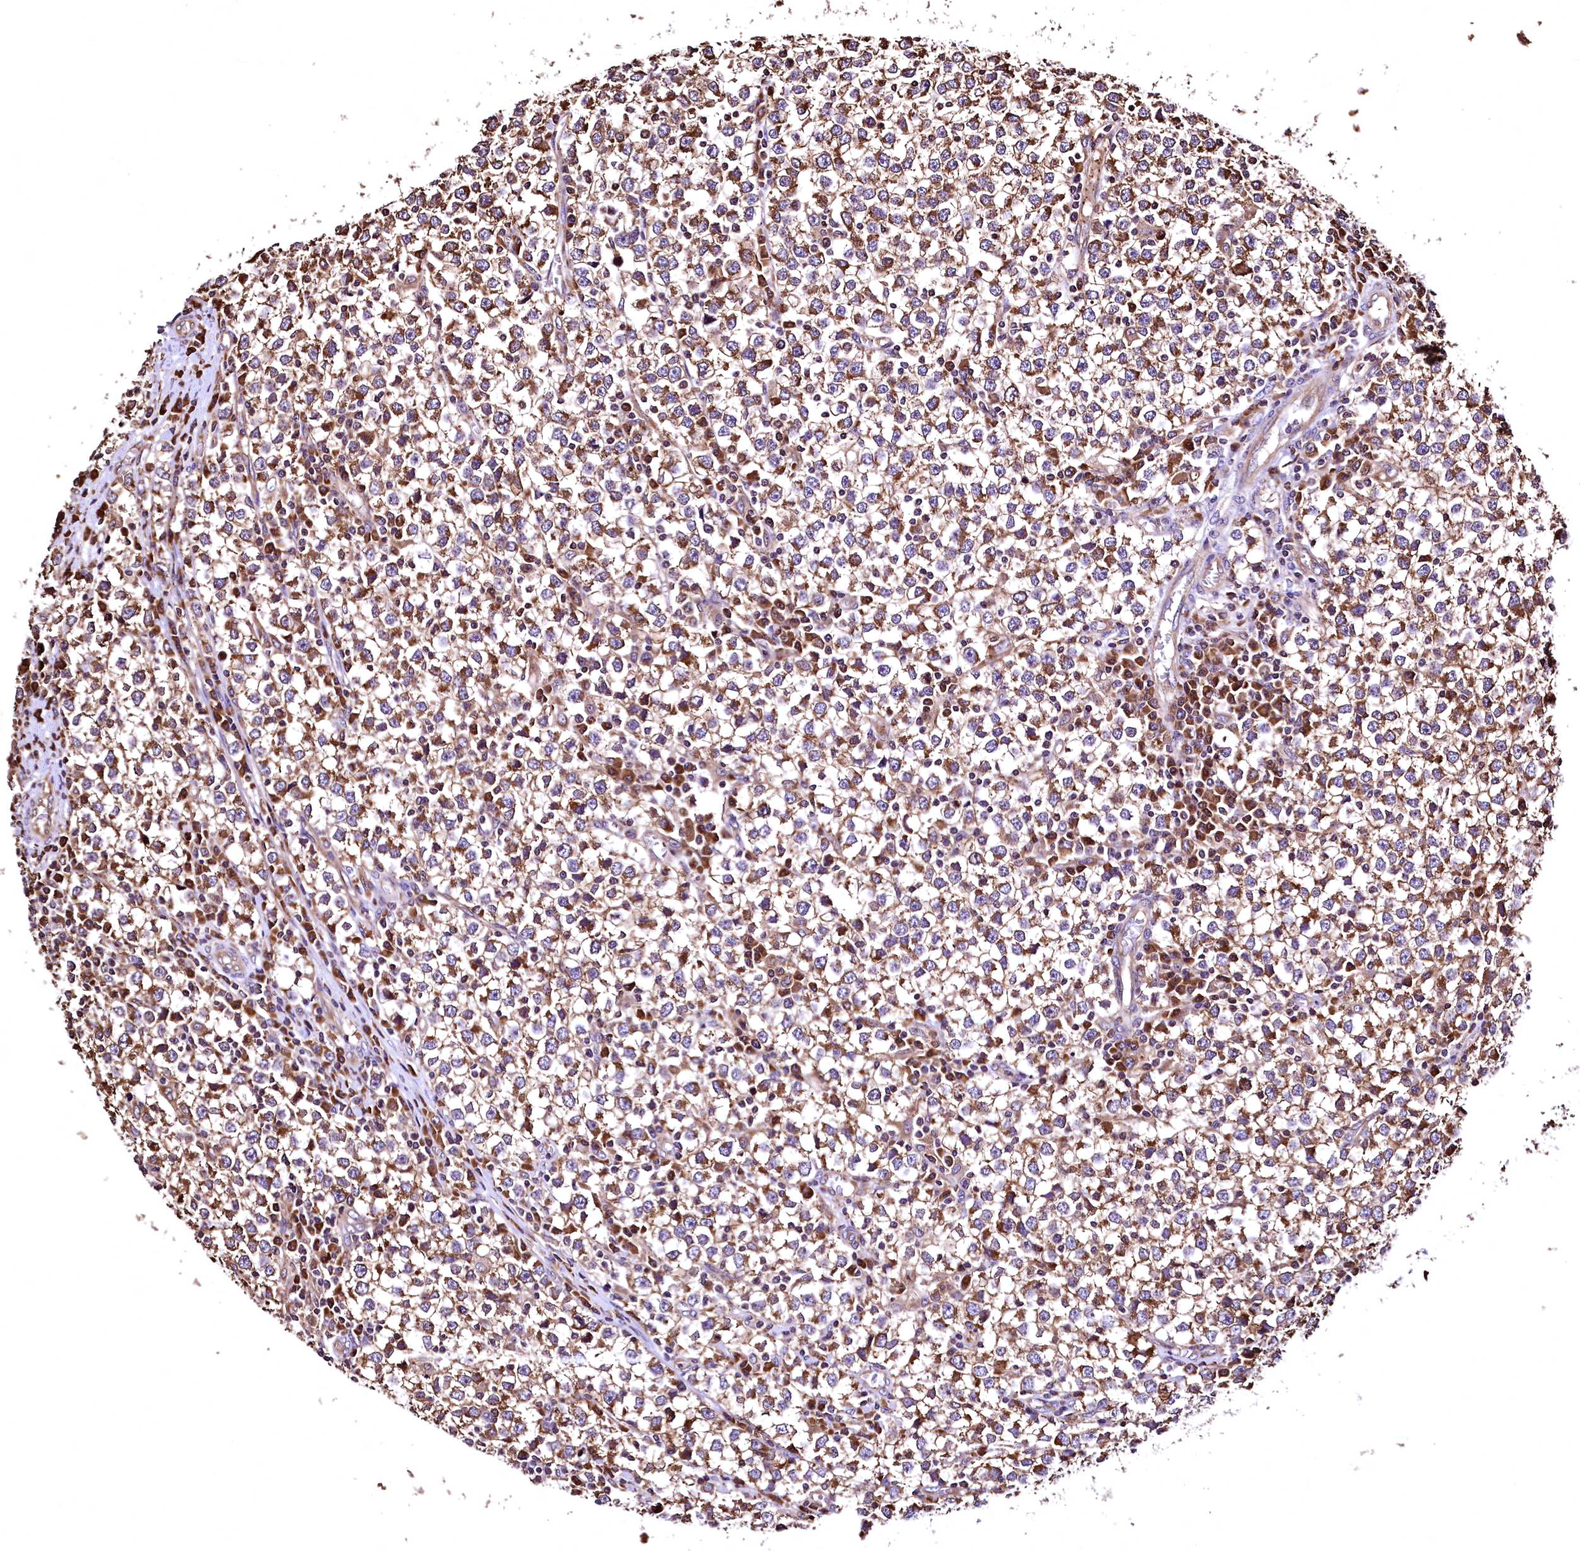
{"staining": {"intensity": "strong", "quantity": ">75%", "location": "cytoplasmic/membranous"}, "tissue": "testis cancer", "cell_type": "Tumor cells", "image_type": "cancer", "snomed": [{"axis": "morphology", "description": "Seminoma, NOS"}, {"axis": "topography", "description": "Testis"}], "caption": "Testis cancer (seminoma) stained with IHC displays strong cytoplasmic/membranous expression in about >75% of tumor cells.", "gene": "LRSAM1", "patient": {"sex": "male", "age": 65}}